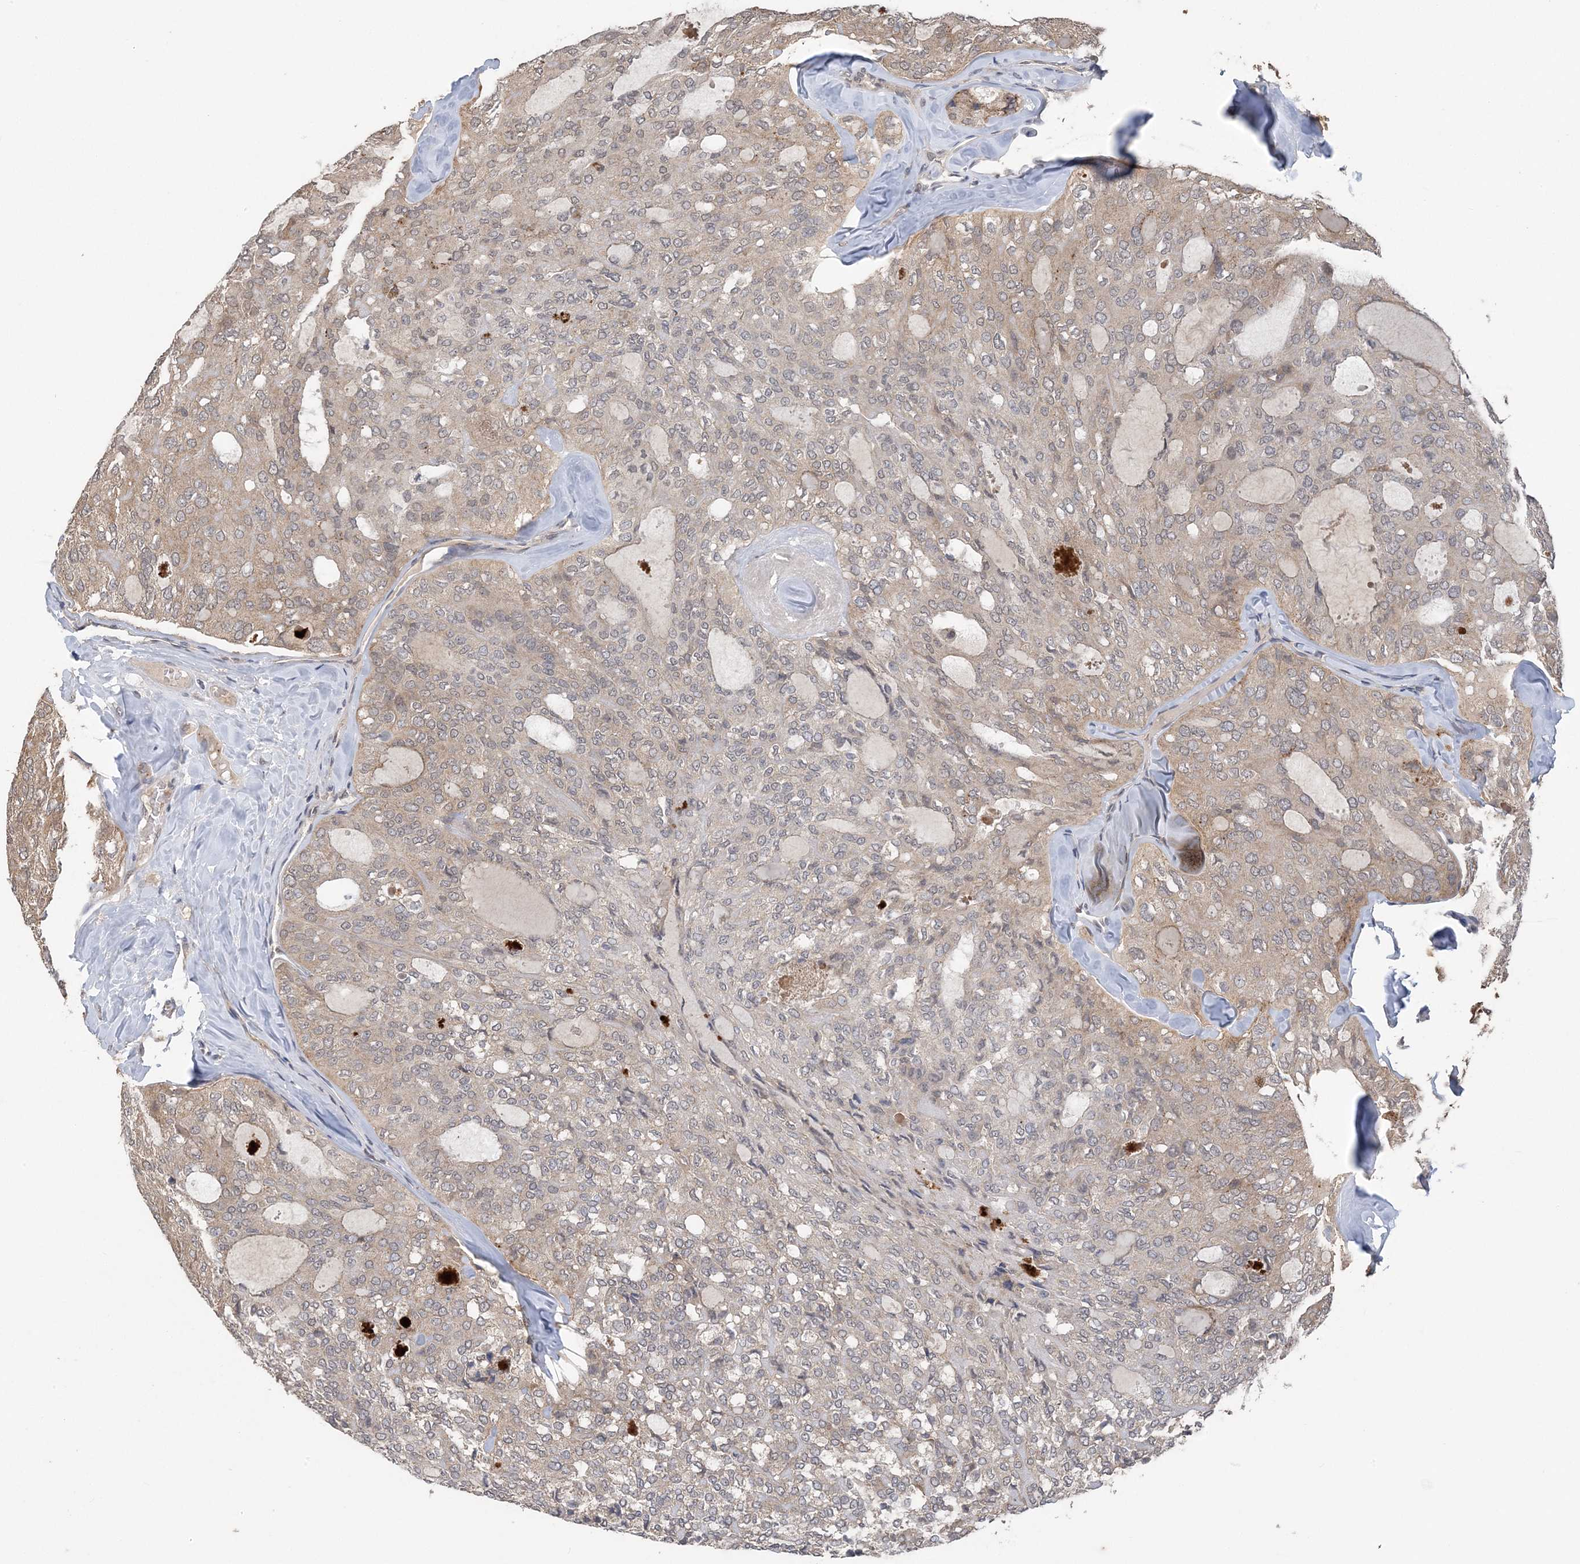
{"staining": {"intensity": "weak", "quantity": "<25%", "location": "cytoplasmic/membranous"}, "tissue": "thyroid cancer", "cell_type": "Tumor cells", "image_type": "cancer", "snomed": [{"axis": "morphology", "description": "Follicular adenoma carcinoma, NOS"}, {"axis": "topography", "description": "Thyroid gland"}], "caption": "This is a image of IHC staining of follicular adenoma carcinoma (thyroid), which shows no positivity in tumor cells.", "gene": "ZBTB7A", "patient": {"sex": "male", "age": 75}}